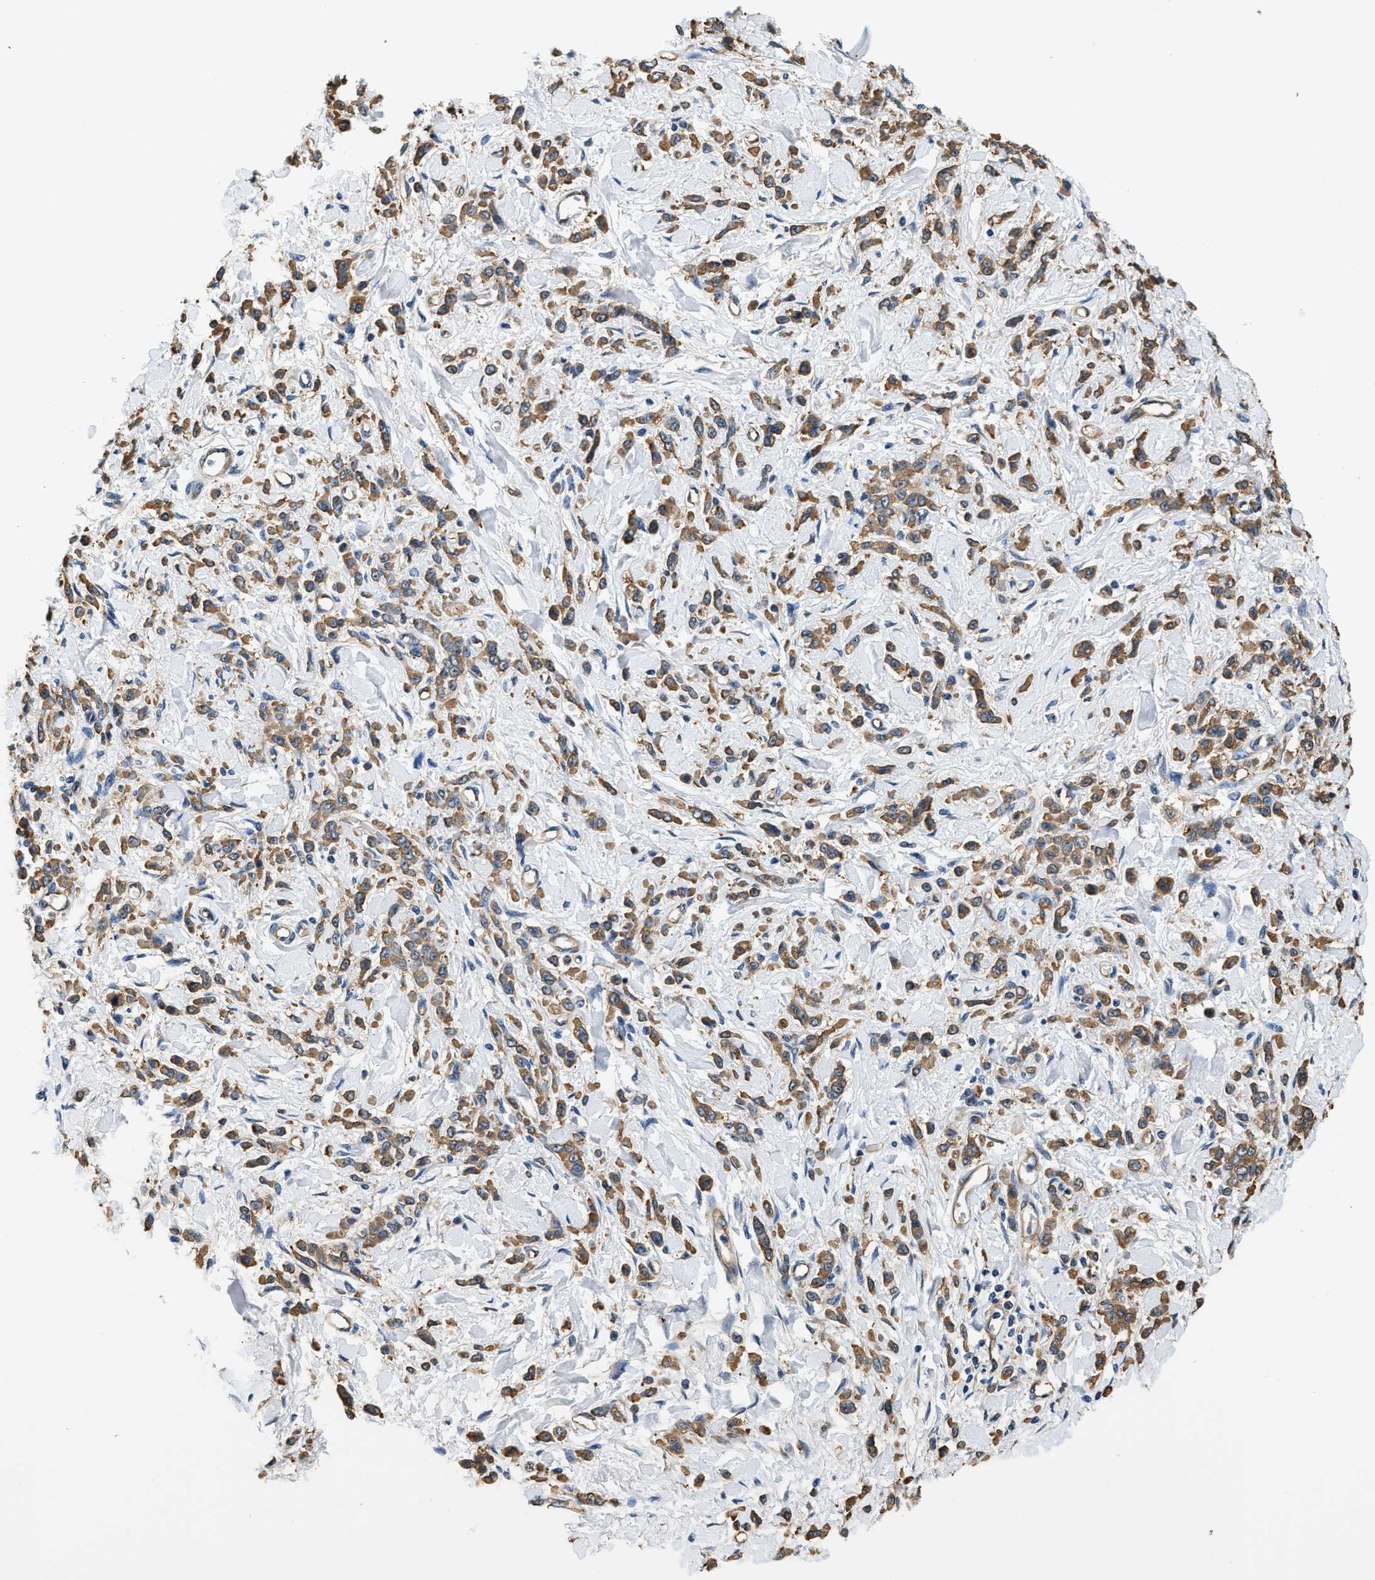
{"staining": {"intensity": "moderate", "quantity": ">75%", "location": "cytoplasmic/membranous"}, "tissue": "stomach cancer", "cell_type": "Tumor cells", "image_type": "cancer", "snomed": [{"axis": "morphology", "description": "Normal tissue, NOS"}, {"axis": "morphology", "description": "Adenocarcinoma, NOS"}, {"axis": "topography", "description": "Stomach"}], "caption": "Protein expression analysis of adenocarcinoma (stomach) displays moderate cytoplasmic/membranous positivity in approximately >75% of tumor cells. (Brightfield microscopy of DAB IHC at high magnification).", "gene": "PPP2R1B", "patient": {"sex": "male", "age": 82}}